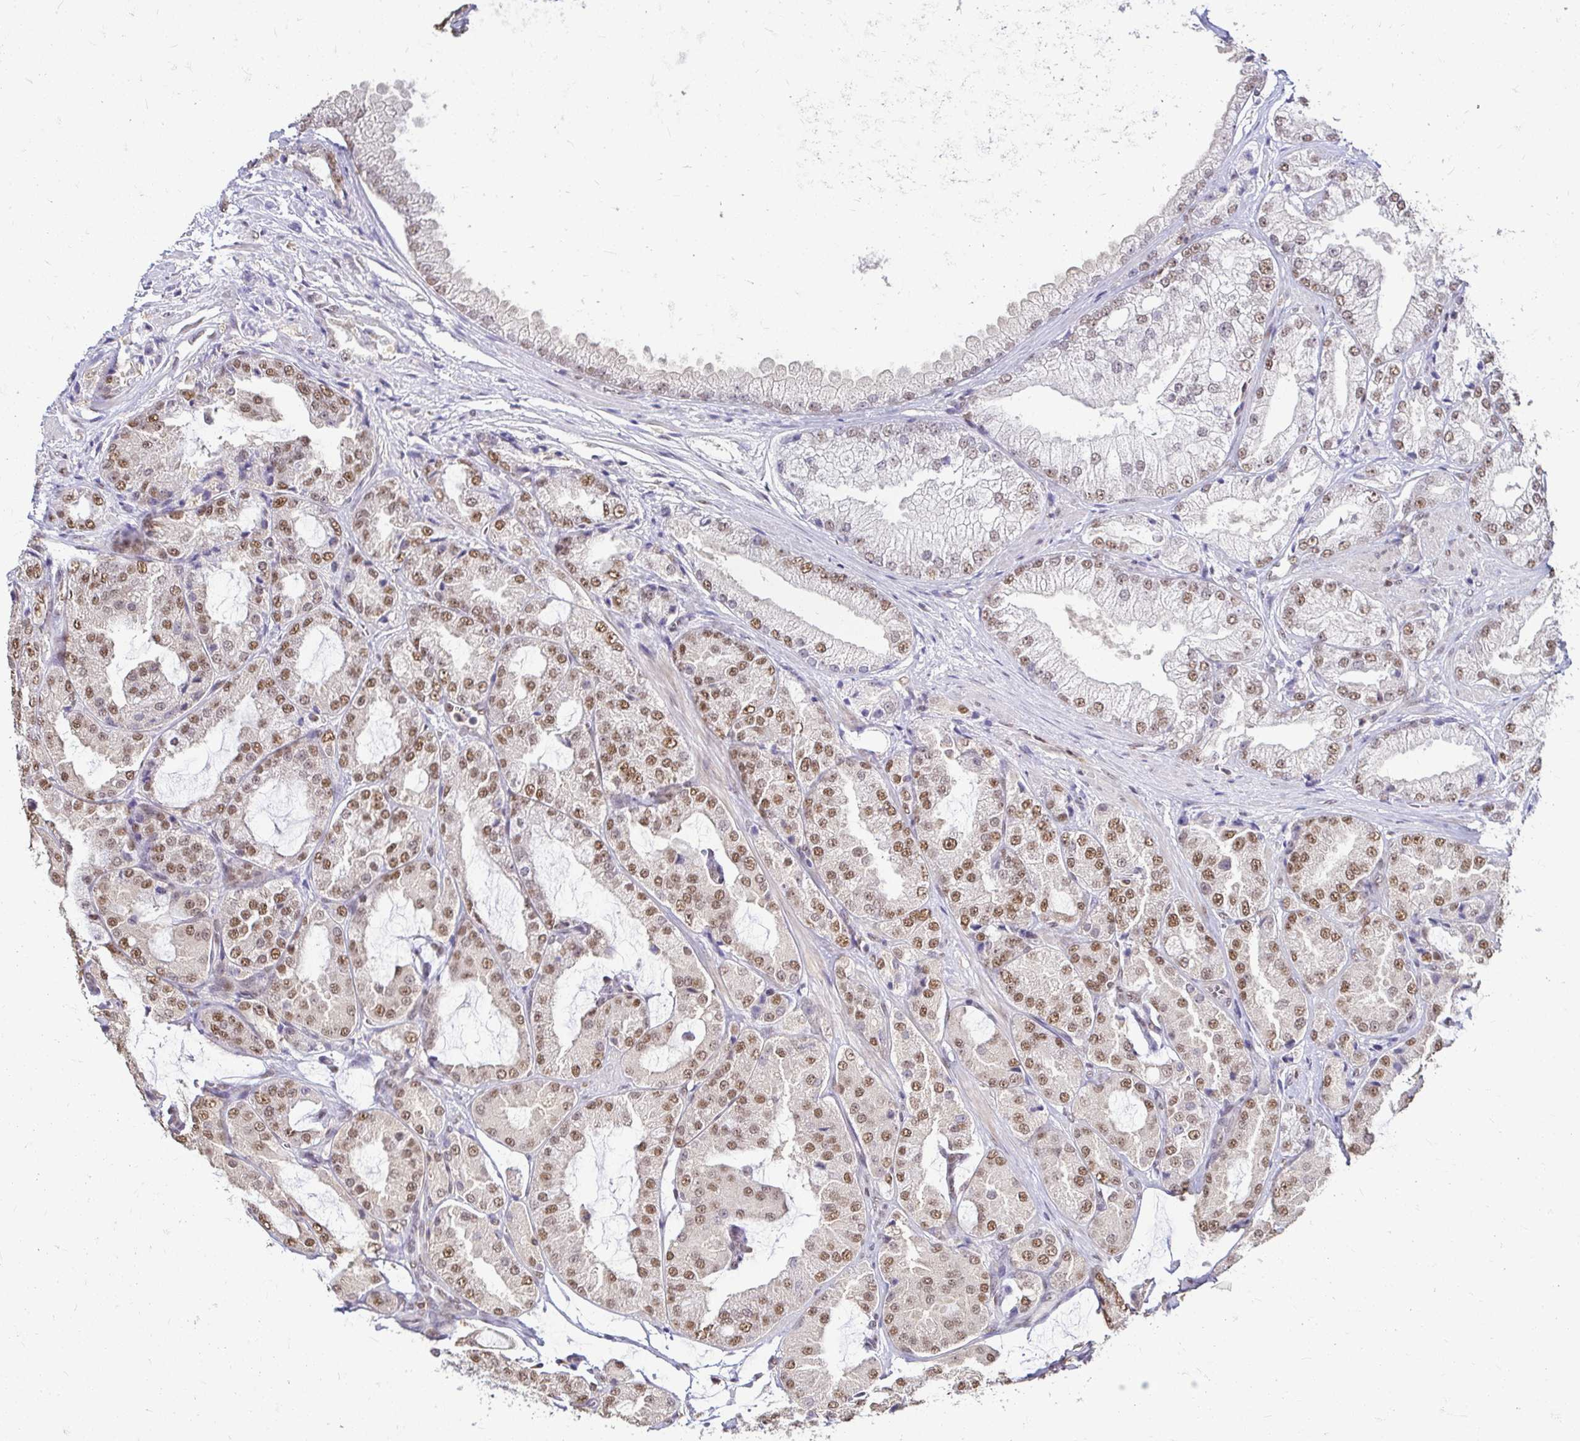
{"staining": {"intensity": "moderate", "quantity": ">75%", "location": "nuclear"}, "tissue": "prostate cancer", "cell_type": "Tumor cells", "image_type": "cancer", "snomed": [{"axis": "morphology", "description": "Adenocarcinoma, High grade"}, {"axis": "topography", "description": "Prostate"}], "caption": "Protein expression analysis of prostate high-grade adenocarcinoma displays moderate nuclear expression in approximately >75% of tumor cells.", "gene": "RIMS4", "patient": {"sex": "male", "age": 68}}